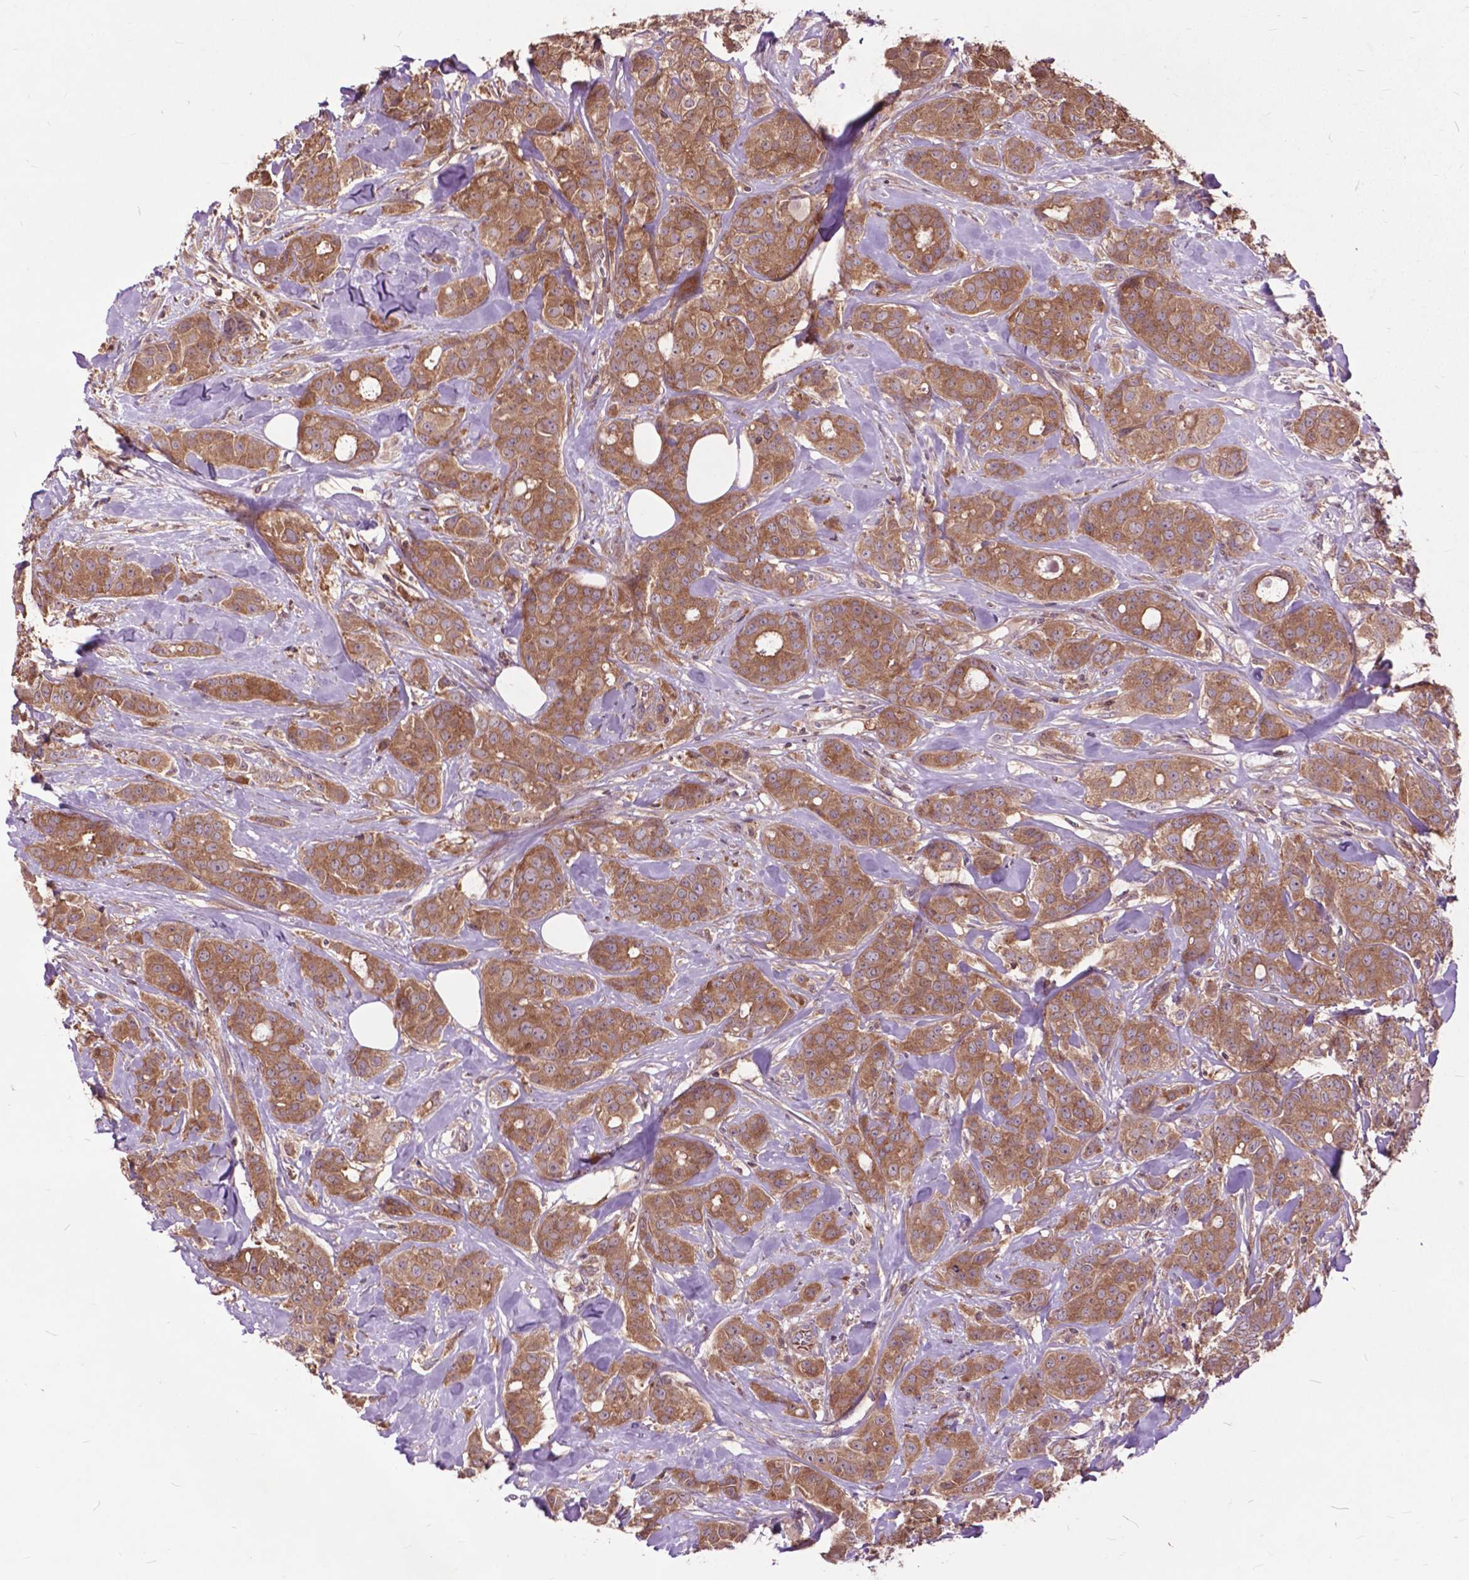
{"staining": {"intensity": "moderate", "quantity": ">75%", "location": "cytoplasmic/membranous"}, "tissue": "breast cancer", "cell_type": "Tumor cells", "image_type": "cancer", "snomed": [{"axis": "morphology", "description": "Duct carcinoma"}, {"axis": "topography", "description": "Breast"}], "caption": "Breast cancer (invasive ductal carcinoma) stained with DAB (3,3'-diaminobenzidine) immunohistochemistry exhibits medium levels of moderate cytoplasmic/membranous staining in approximately >75% of tumor cells. The staining was performed using DAB (3,3'-diaminobenzidine), with brown indicating positive protein expression. Nuclei are stained blue with hematoxylin.", "gene": "ARAF", "patient": {"sex": "female", "age": 43}}